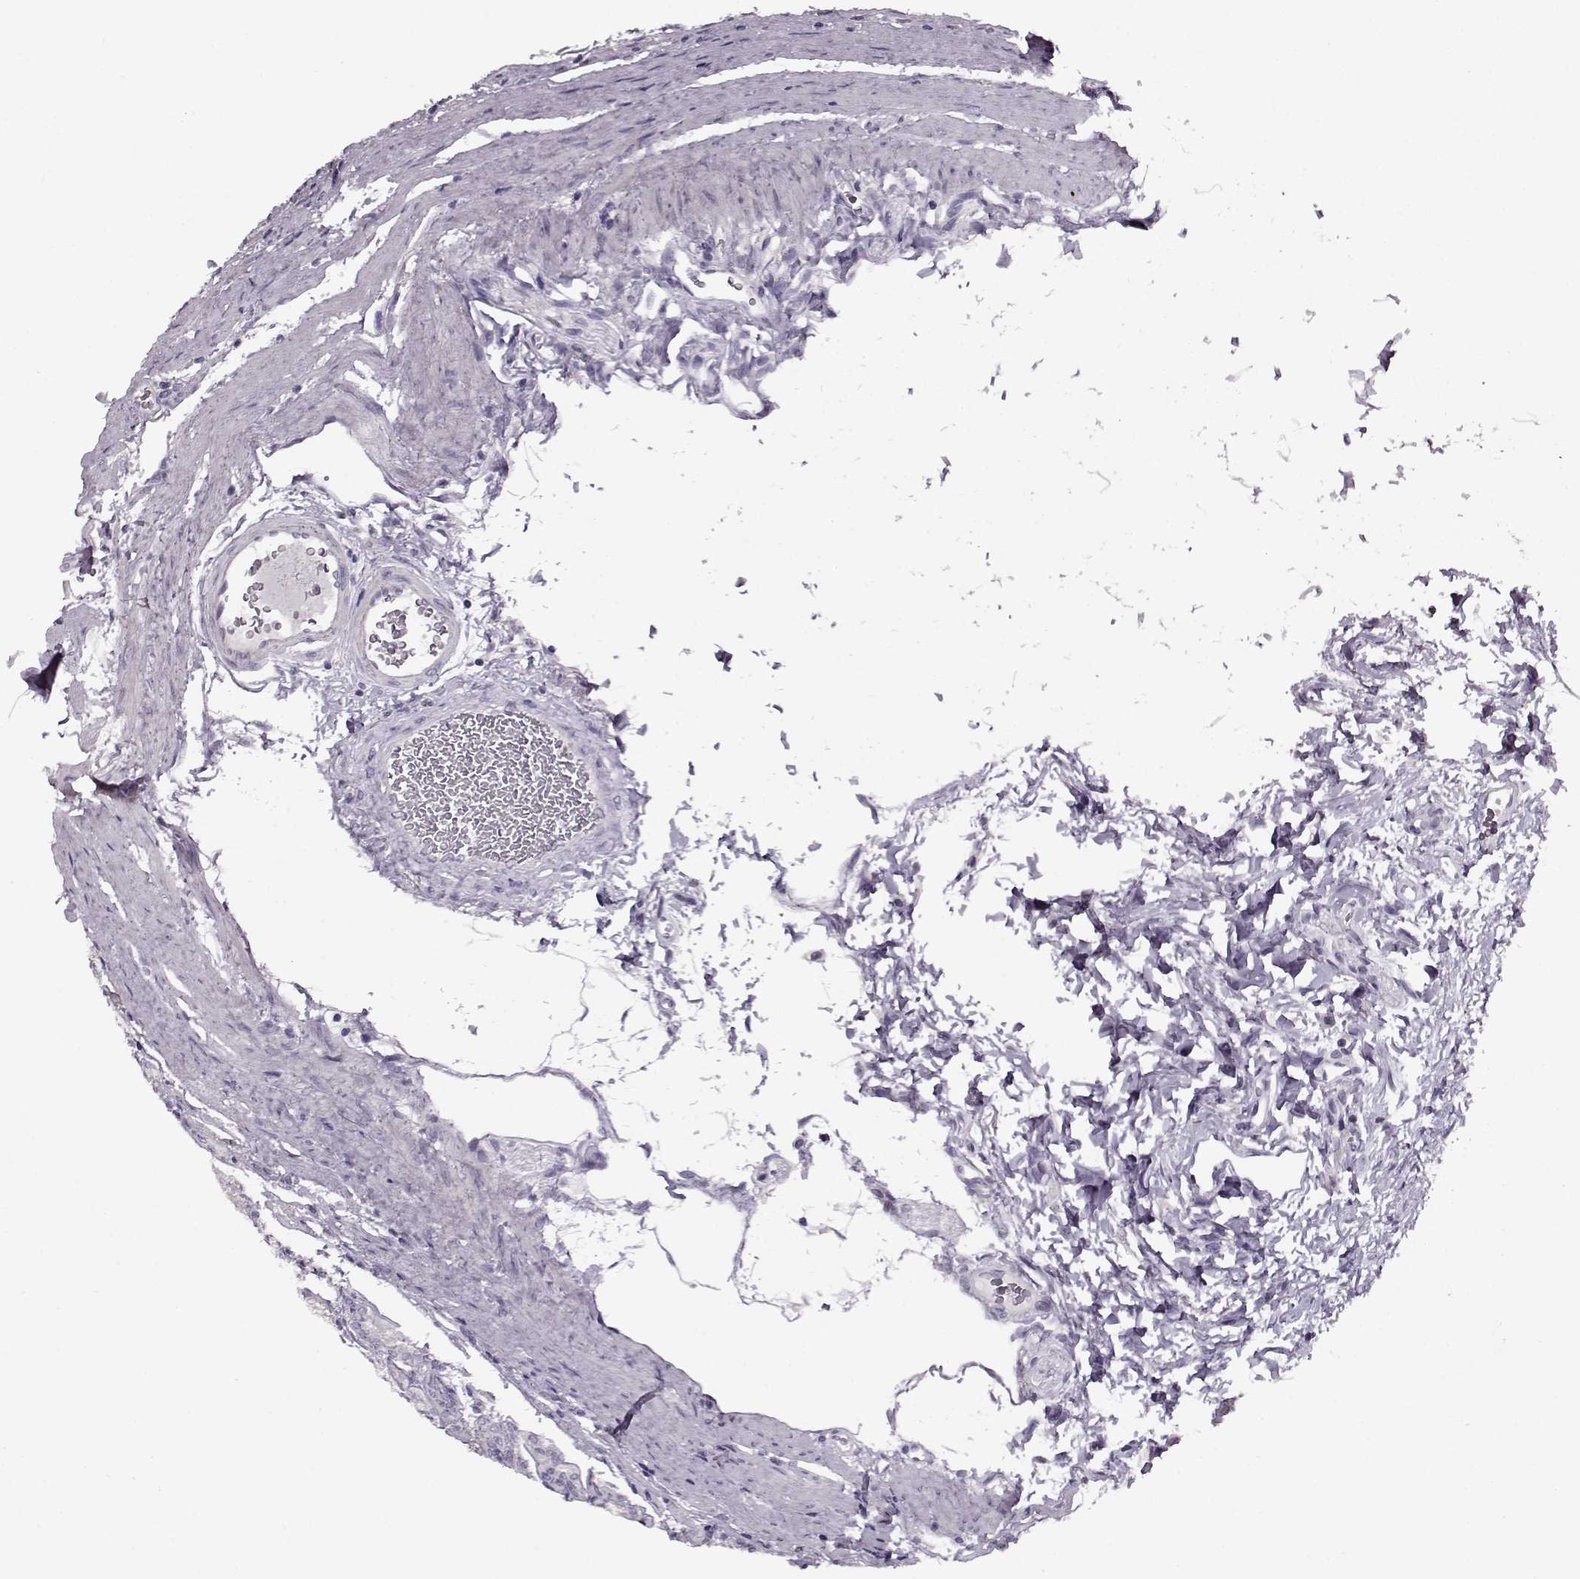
{"staining": {"intensity": "weak", "quantity": "<25%", "location": "cytoplasmic/membranous"}, "tissue": "stomach", "cell_type": "Glandular cells", "image_type": "normal", "snomed": [{"axis": "morphology", "description": "Normal tissue, NOS"}, {"axis": "morphology", "description": "Adenocarcinoma, NOS"}, {"axis": "morphology", "description": "Adenocarcinoma, High grade"}, {"axis": "topography", "description": "Stomach, upper"}, {"axis": "topography", "description": "Stomach"}], "caption": "Immunohistochemical staining of unremarkable human stomach shows no significant expression in glandular cells.", "gene": "RP1L1", "patient": {"sex": "female", "age": 65}}